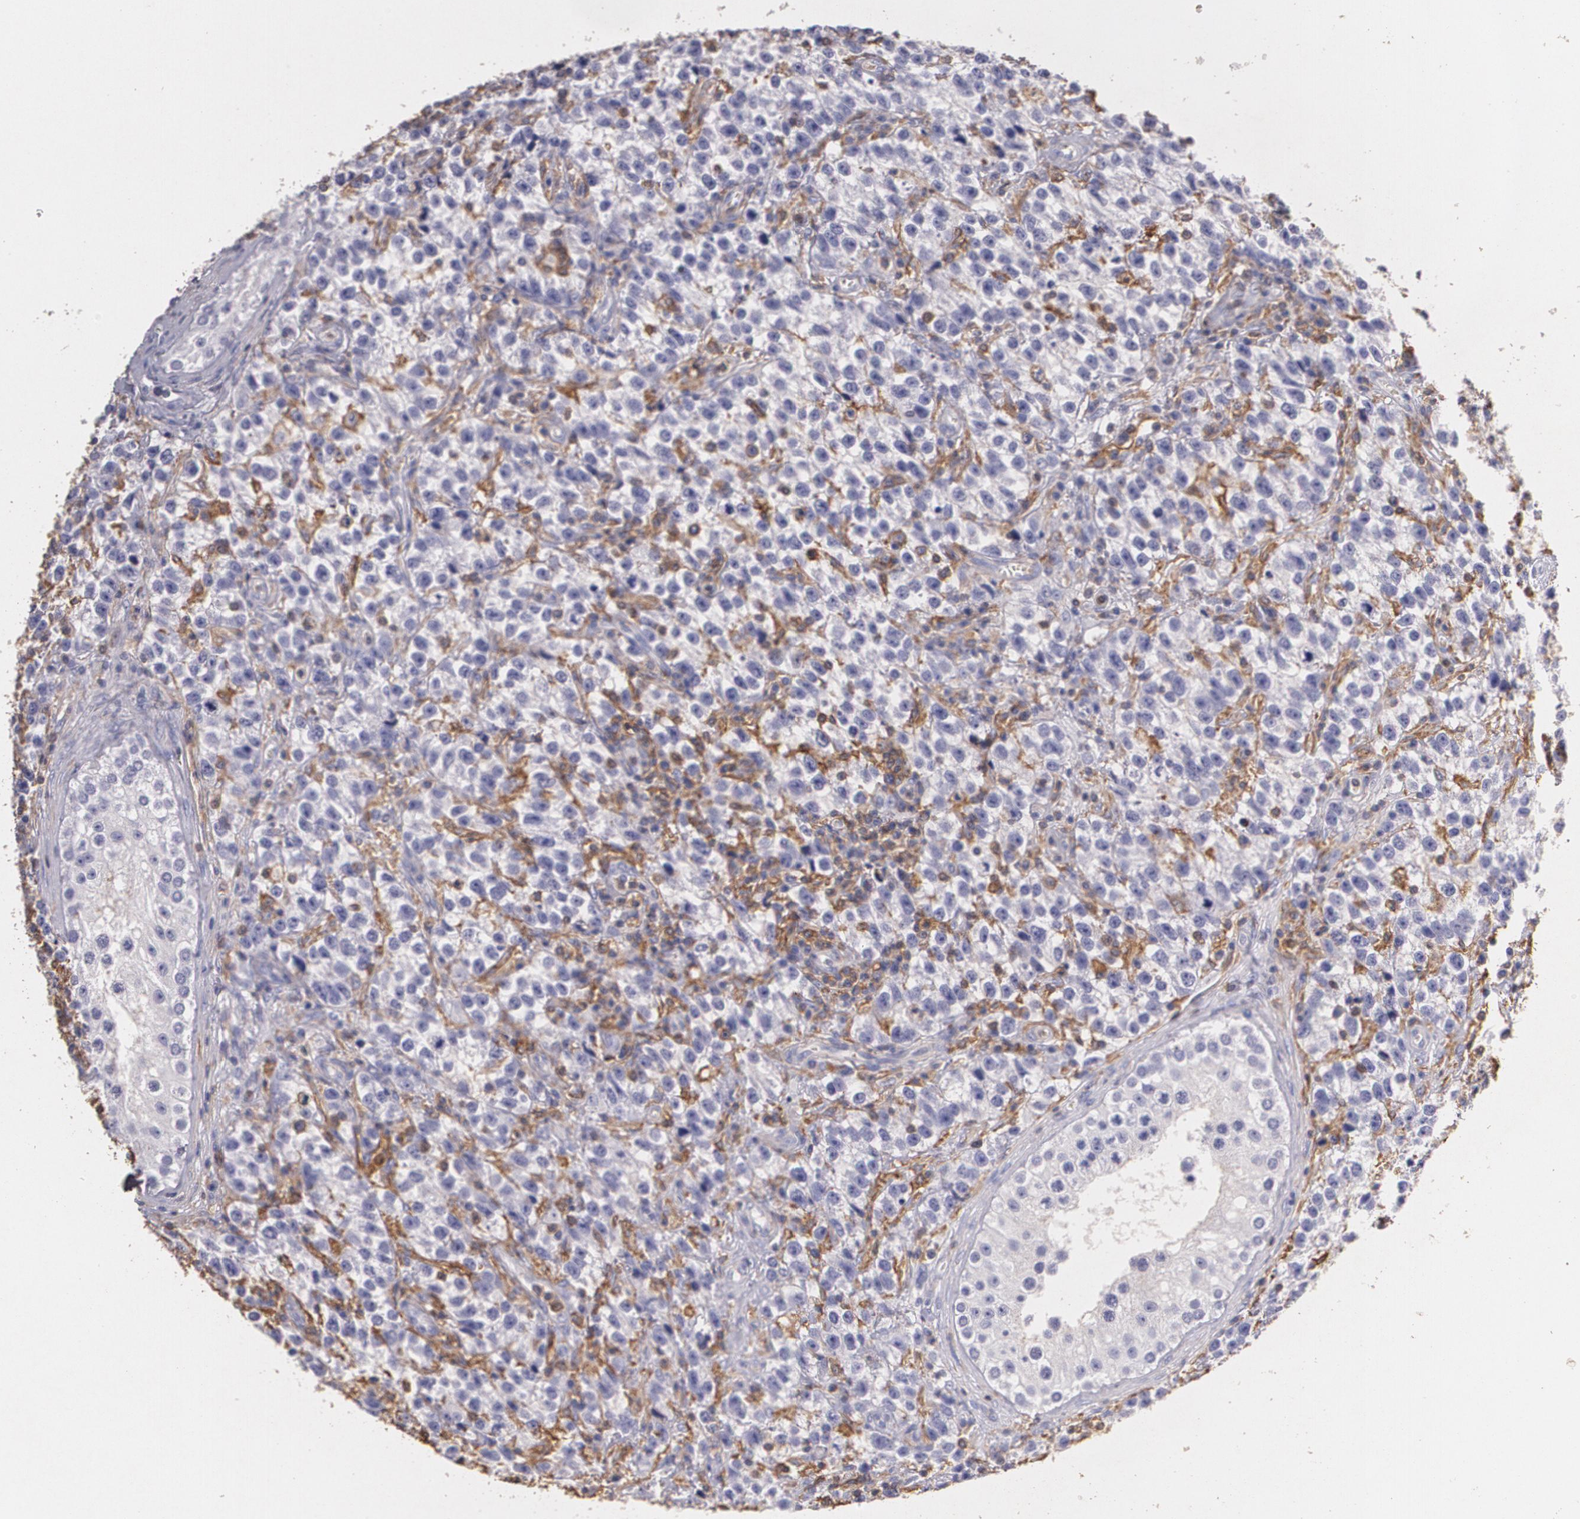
{"staining": {"intensity": "negative", "quantity": "none", "location": "none"}, "tissue": "testis cancer", "cell_type": "Tumor cells", "image_type": "cancer", "snomed": [{"axis": "morphology", "description": "Seminoma, NOS"}, {"axis": "topography", "description": "Testis"}], "caption": "This is an IHC histopathology image of testis cancer. There is no expression in tumor cells.", "gene": "TGFBR1", "patient": {"sex": "male", "age": 38}}